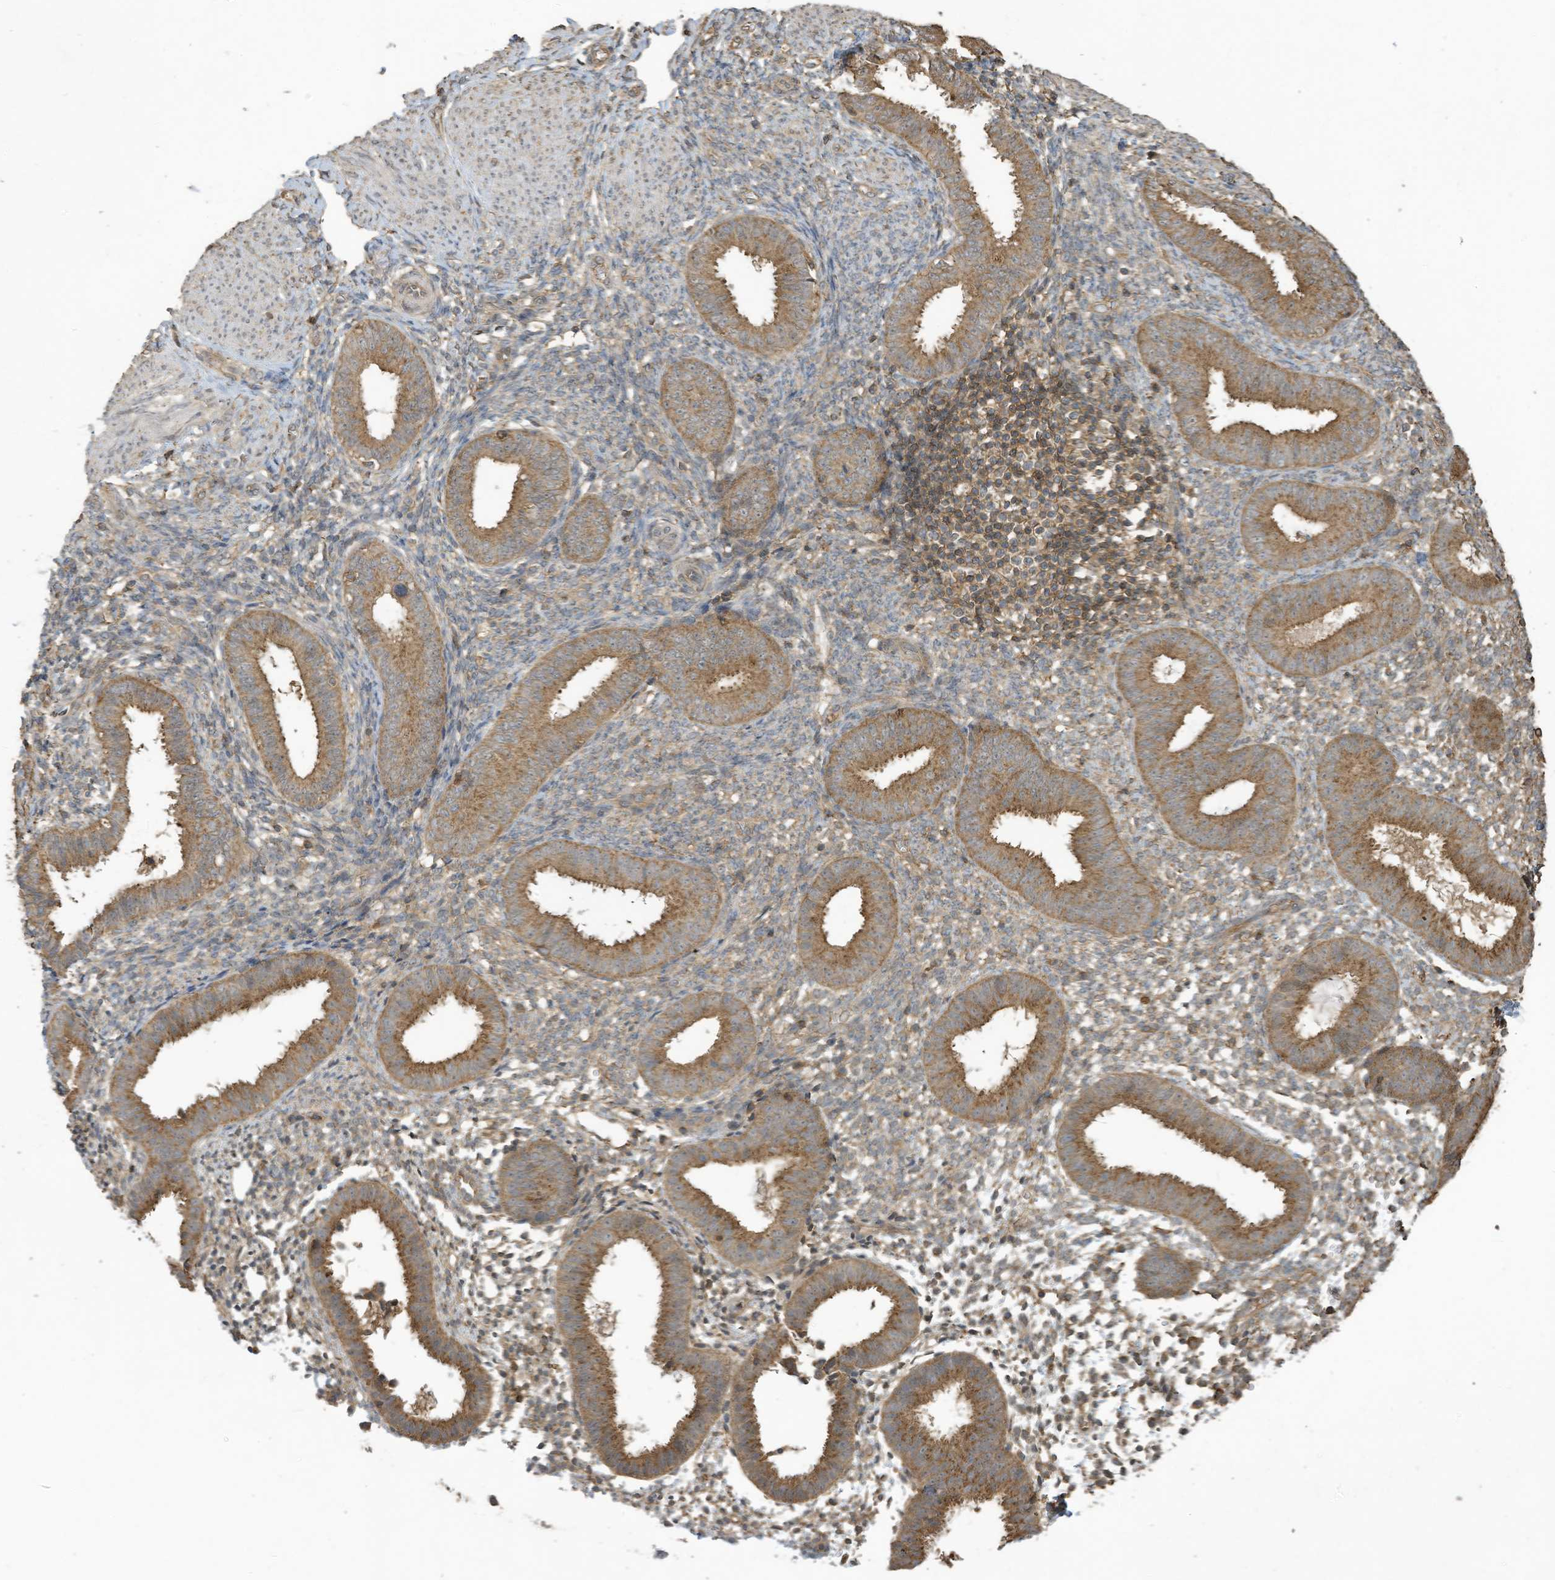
{"staining": {"intensity": "moderate", "quantity": "25%-75%", "location": "cytoplasmic/membranous"}, "tissue": "endometrium", "cell_type": "Cells in endometrial stroma", "image_type": "normal", "snomed": [{"axis": "morphology", "description": "Normal tissue, NOS"}, {"axis": "topography", "description": "Uterus"}, {"axis": "topography", "description": "Endometrium"}], "caption": "Endometrium stained with immunohistochemistry (IHC) exhibits moderate cytoplasmic/membranous positivity in approximately 25%-75% of cells in endometrial stroma. The staining was performed using DAB (3,3'-diaminobenzidine) to visualize the protein expression in brown, while the nuclei were stained in blue with hematoxylin (Magnification: 20x).", "gene": "COX10", "patient": {"sex": "female", "age": 48}}